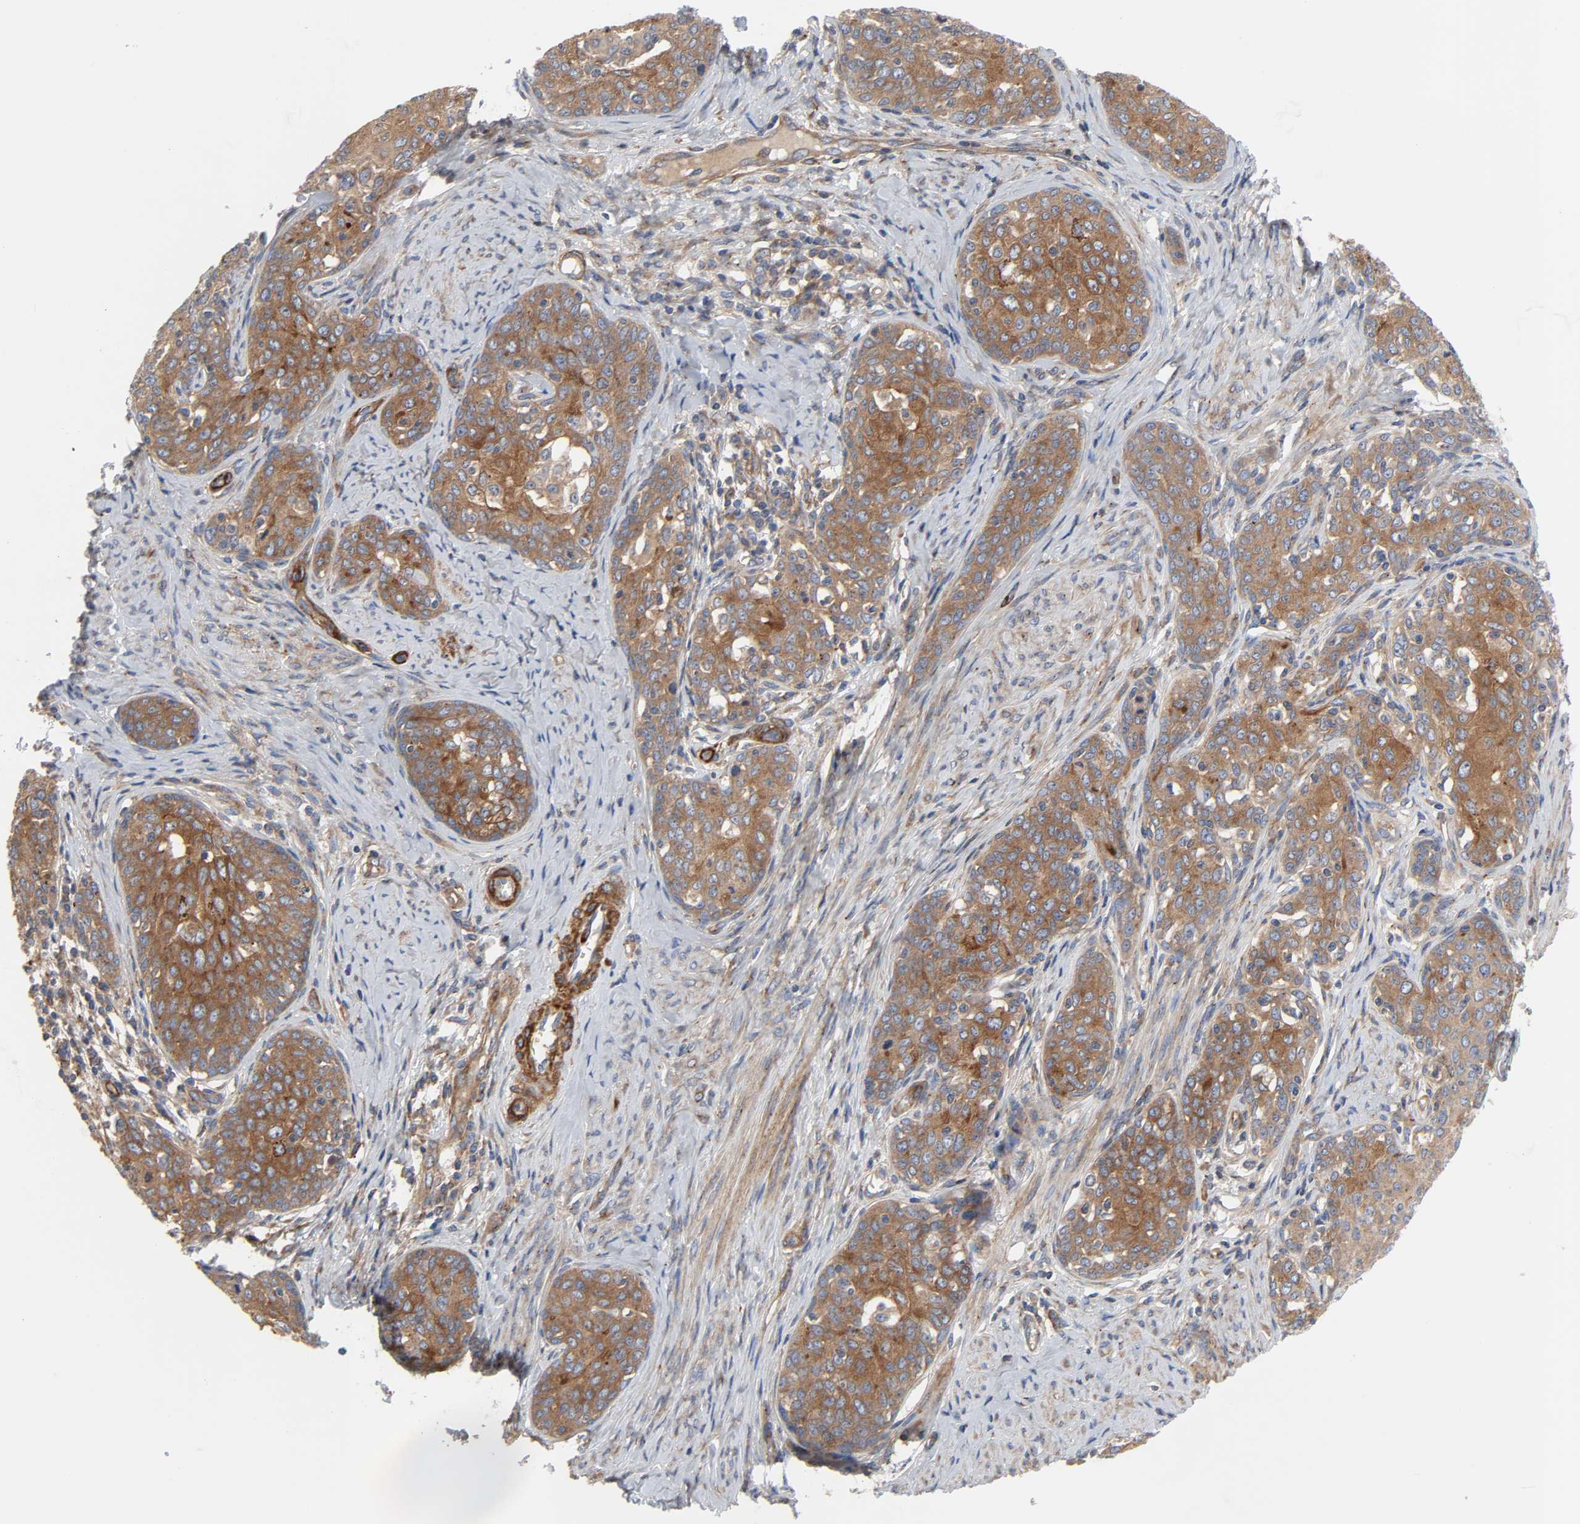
{"staining": {"intensity": "moderate", "quantity": ">75%", "location": "cytoplasmic/membranous"}, "tissue": "cervical cancer", "cell_type": "Tumor cells", "image_type": "cancer", "snomed": [{"axis": "morphology", "description": "Squamous cell carcinoma, NOS"}, {"axis": "morphology", "description": "Adenocarcinoma, NOS"}, {"axis": "topography", "description": "Cervix"}], "caption": "IHC of cervical squamous cell carcinoma demonstrates medium levels of moderate cytoplasmic/membranous positivity in about >75% of tumor cells.", "gene": "ARHGAP1", "patient": {"sex": "female", "age": 52}}